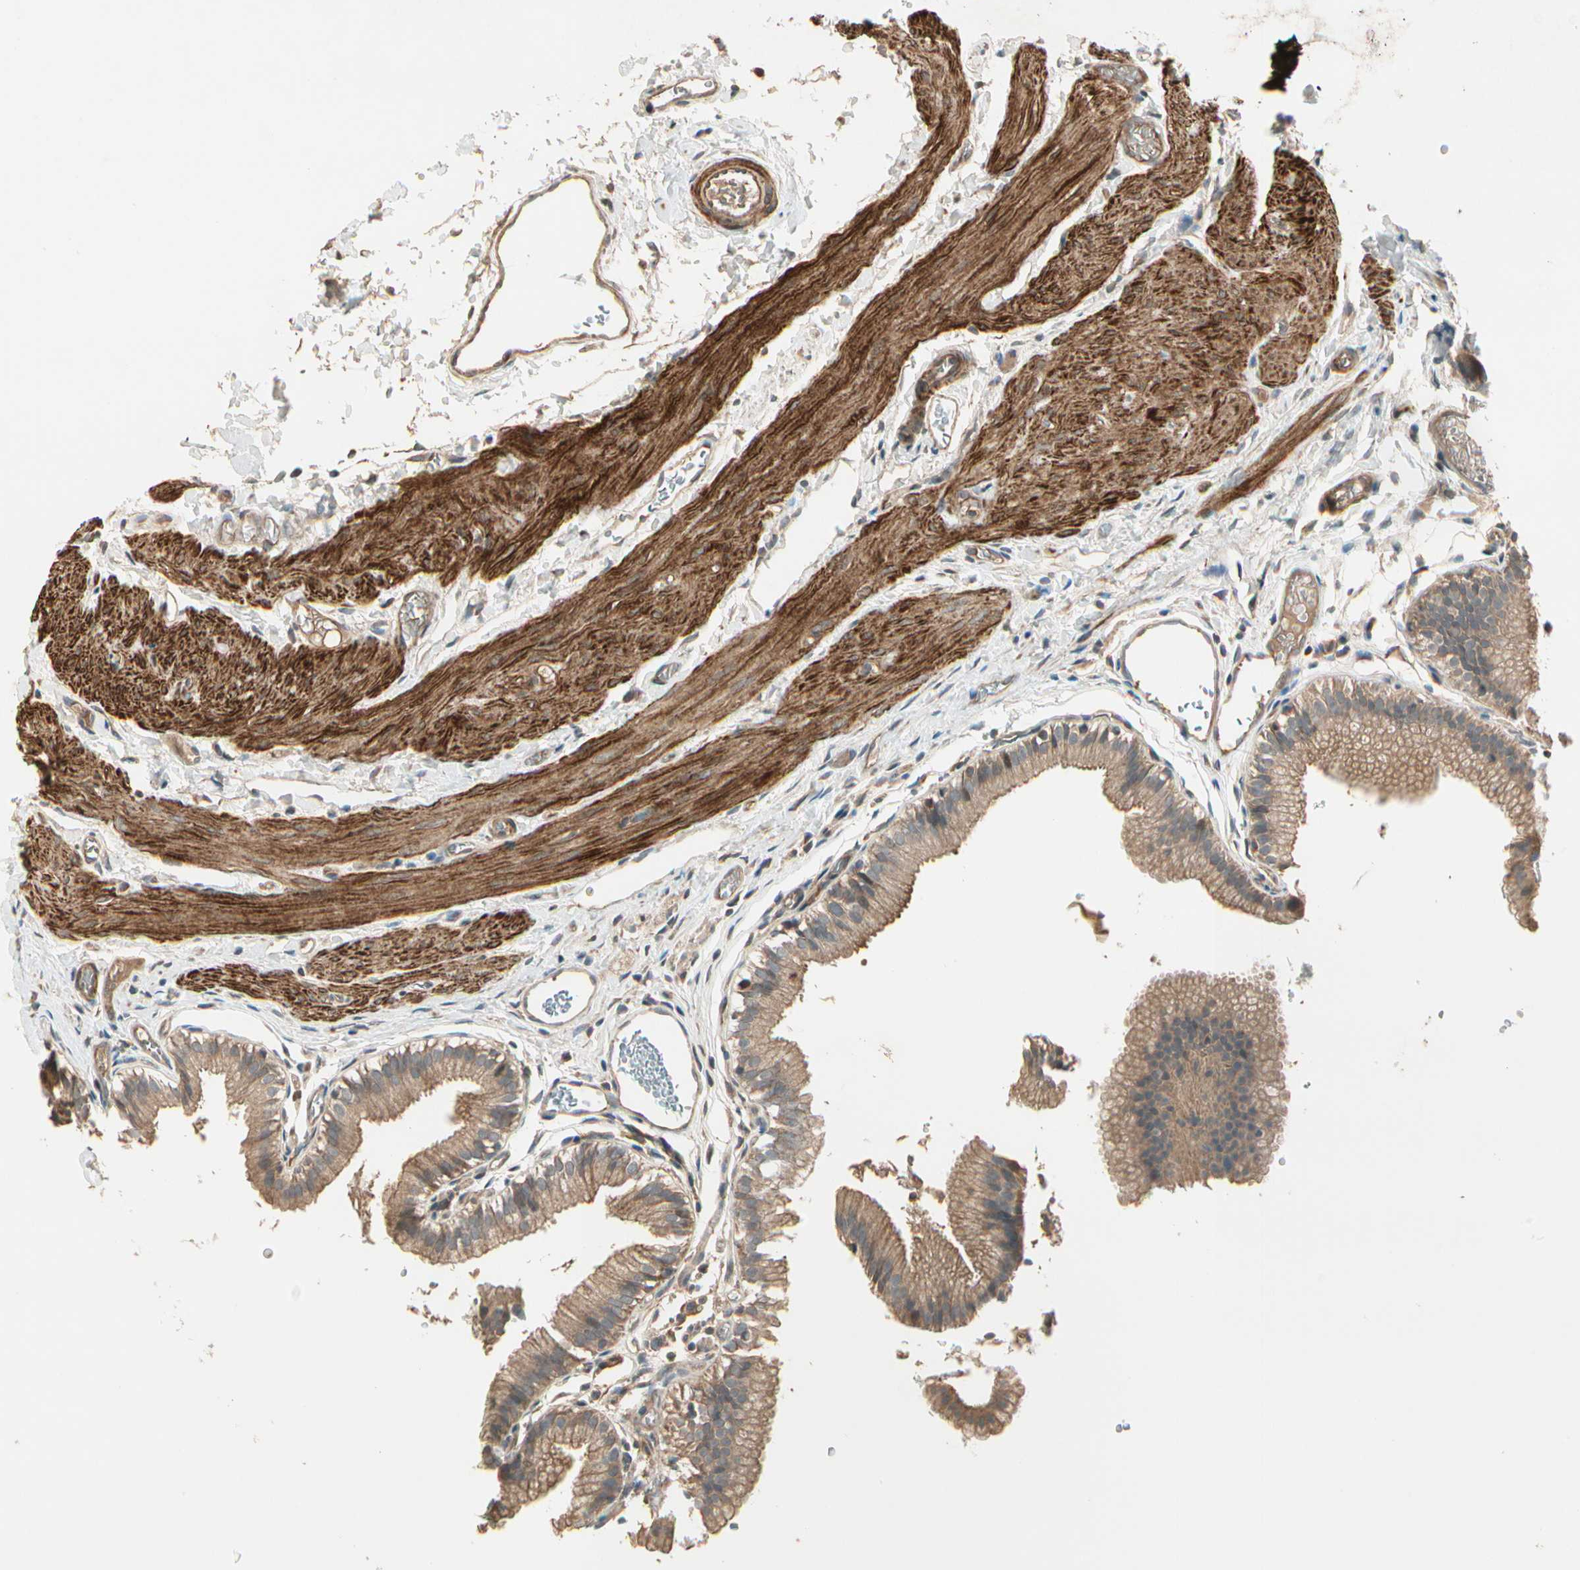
{"staining": {"intensity": "weak", "quantity": ">75%", "location": "cytoplasmic/membranous"}, "tissue": "gallbladder", "cell_type": "Glandular cells", "image_type": "normal", "snomed": [{"axis": "morphology", "description": "Normal tissue, NOS"}, {"axis": "topography", "description": "Gallbladder"}], "caption": "Immunohistochemistry (IHC) micrograph of unremarkable gallbladder stained for a protein (brown), which displays low levels of weak cytoplasmic/membranous positivity in approximately >75% of glandular cells.", "gene": "ACVR1", "patient": {"sex": "female", "age": 26}}